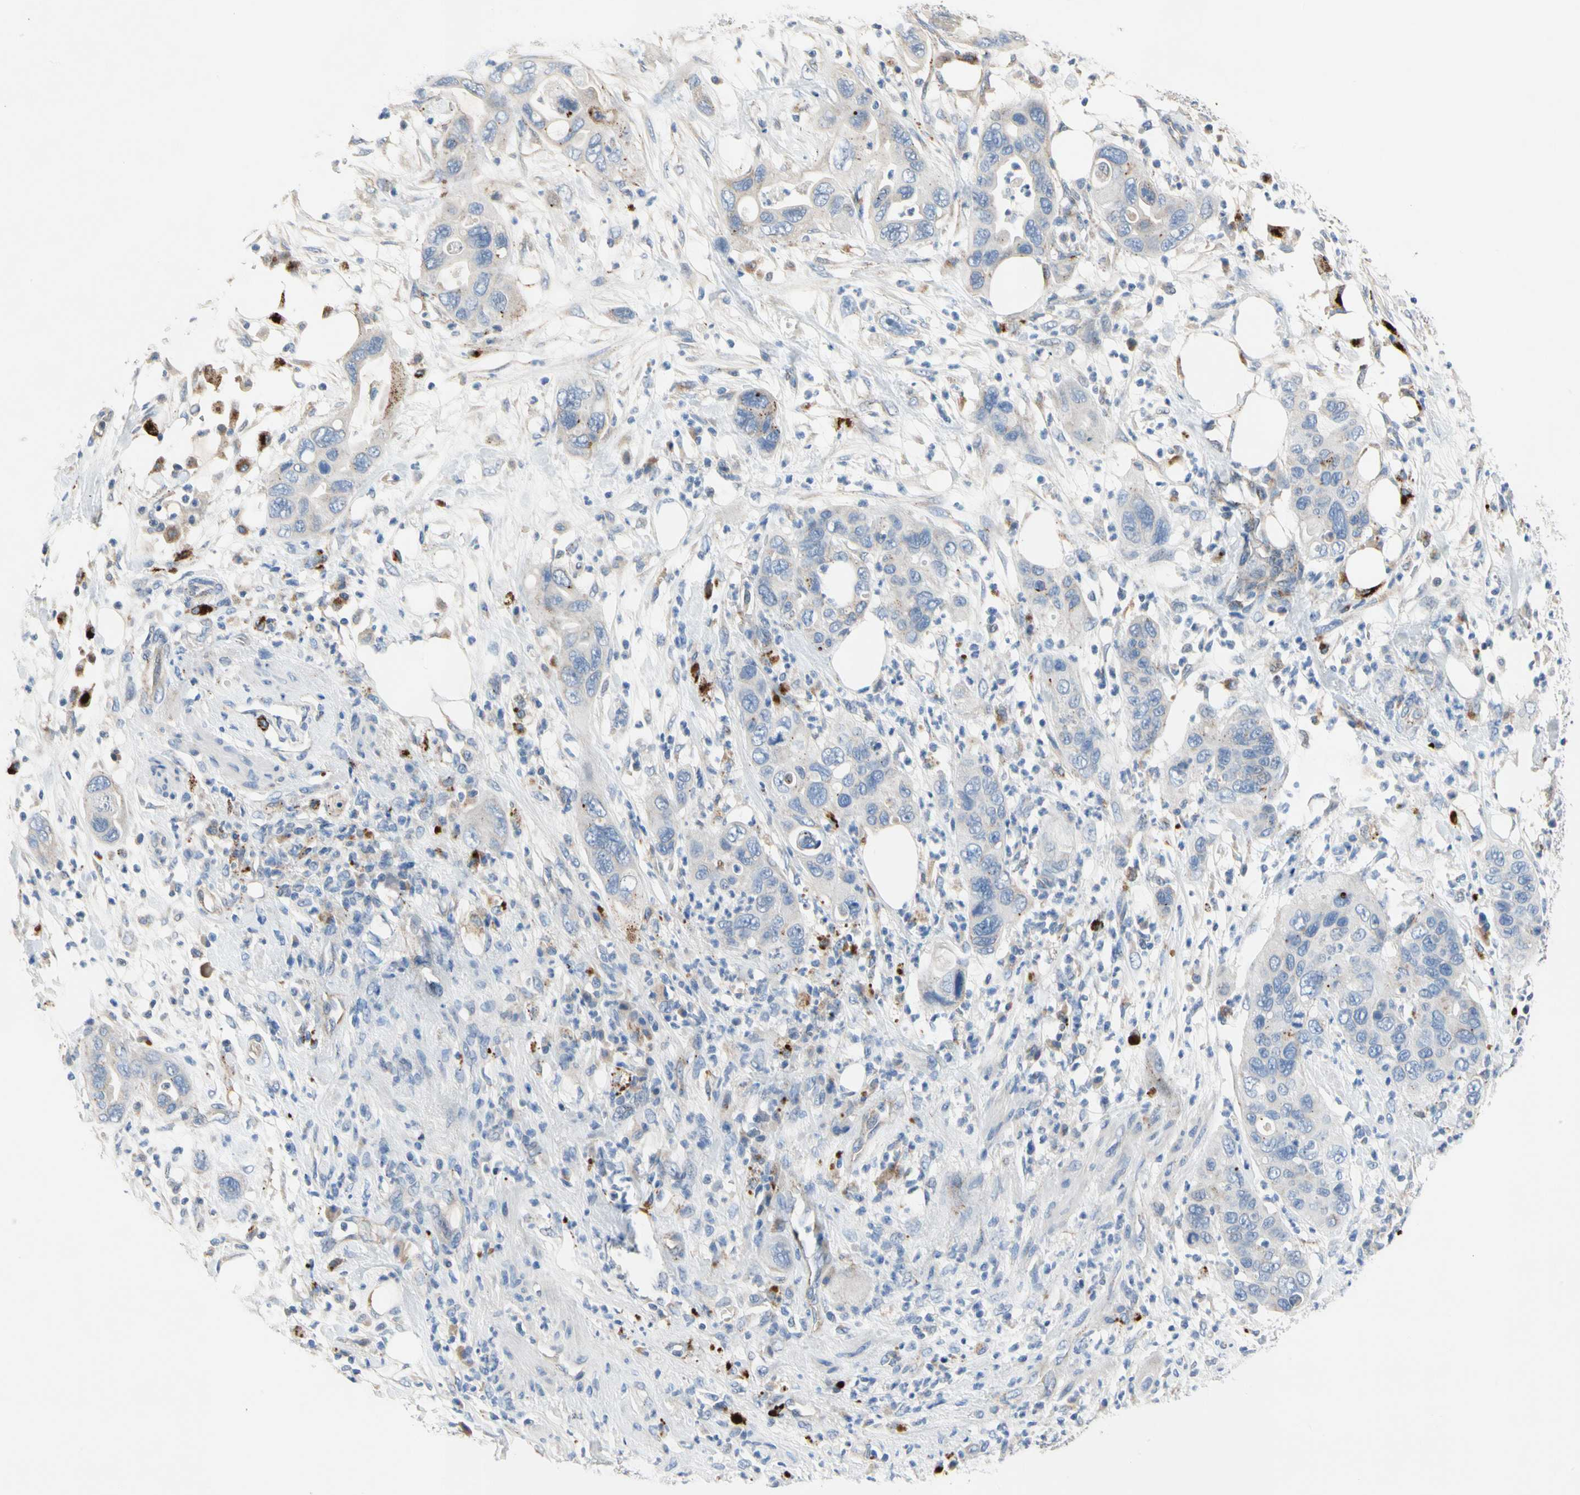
{"staining": {"intensity": "negative", "quantity": "none", "location": "none"}, "tissue": "pancreatic cancer", "cell_type": "Tumor cells", "image_type": "cancer", "snomed": [{"axis": "morphology", "description": "Adenocarcinoma, NOS"}, {"axis": "topography", "description": "Pancreas"}], "caption": "An immunohistochemistry (IHC) photomicrograph of pancreatic adenocarcinoma is shown. There is no staining in tumor cells of pancreatic adenocarcinoma.", "gene": "RETSAT", "patient": {"sex": "female", "age": 71}}